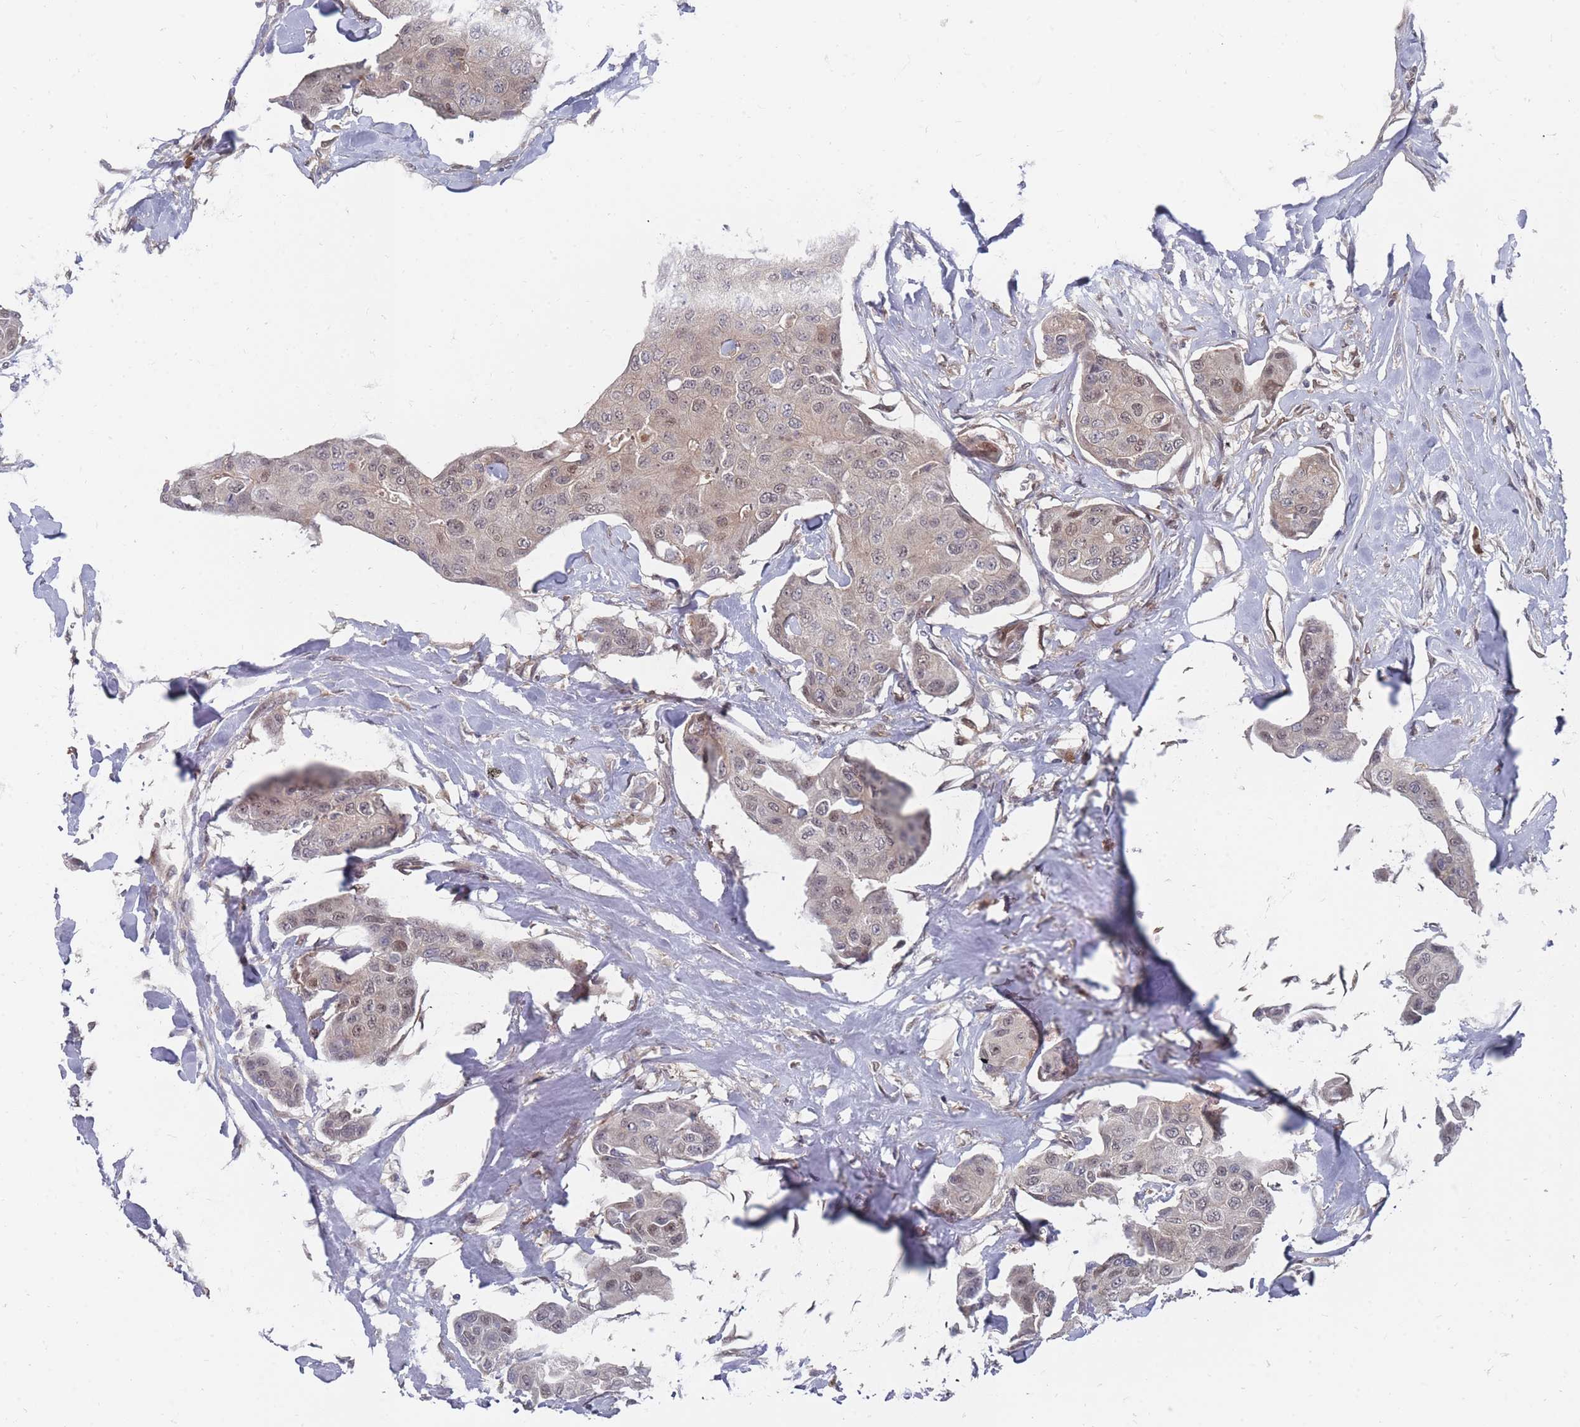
{"staining": {"intensity": "weak", "quantity": "25%-75%", "location": "nuclear"}, "tissue": "breast cancer", "cell_type": "Tumor cells", "image_type": "cancer", "snomed": [{"axis": "morphology", "description": "Duct carcinoma"}, {"axis": "topography", "description": "Breast"}, {"axis": "topography", "description": "Lymph node"}], "caption": "Immunohistochemistry photomicrograph of neoplastic tissue: breast cancer (infiltrating ductal carcinoma) stained using immunohistochemistry displays low levels of weak protein expression localized specifically in the nuclear of tumor cells, appearing as a nuclear brown color.", "gene": "NKD1", "patient": {"sex": "female", "age": 80}}